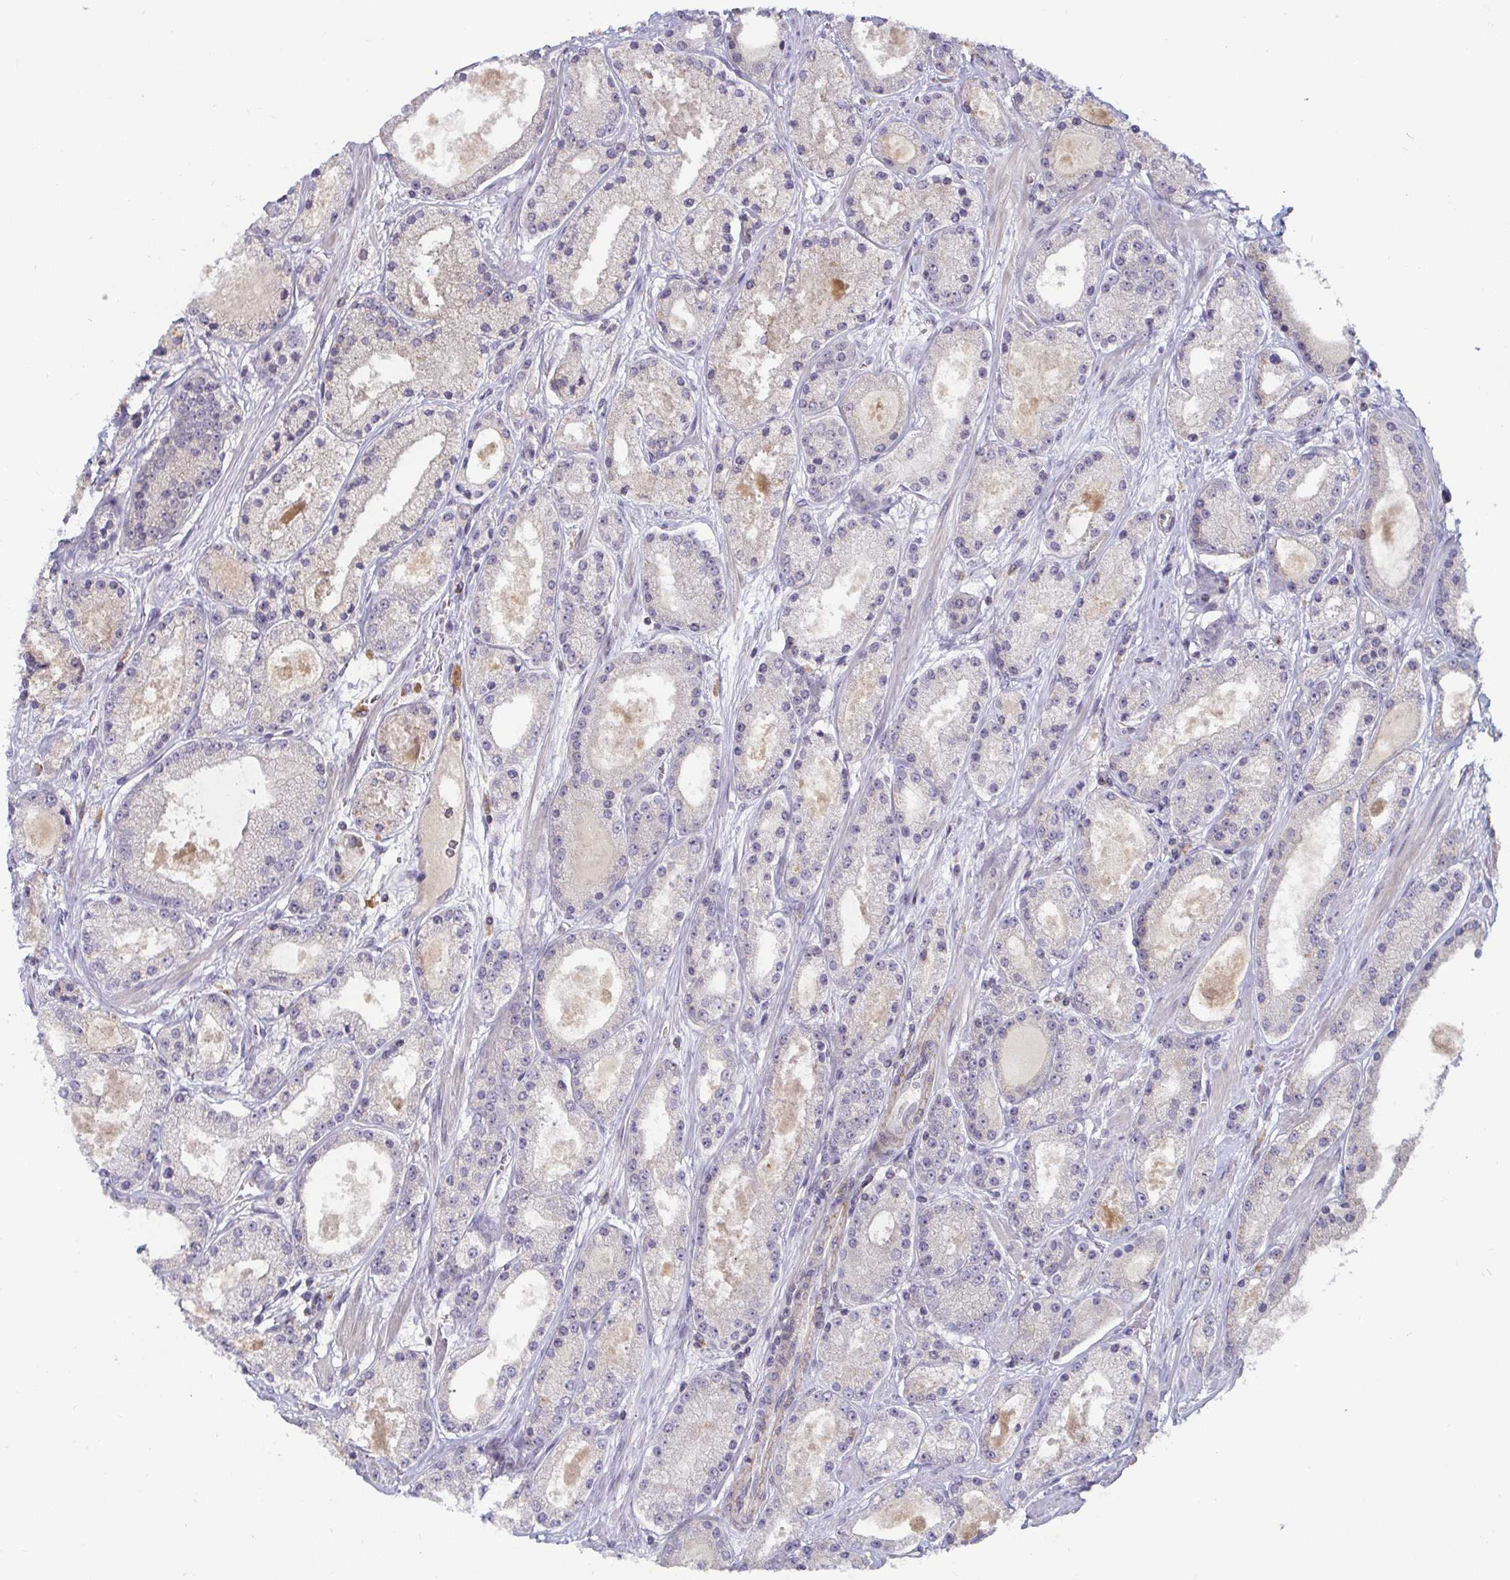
{"staining": {"intensity": "negative", "quantity": "none", "location": "none"}, "tissue": "prostate cancer", "cell_type": "Tumor cells", "image_type": "cancer", "snomed": [{"axis": "morphology", "description": "Adenocarcinoma, High grade"}, {"axis": "topography", "description": "Prostate"}], "caption": "IHC histopathology image of neoplastic tissue: human prostate high-grade adenocarcinoma stained with DAB (3,3'-diaminobenzidine) exhibits no significant protein staining in tumor cells.", "gene": "CDH18", "patient": {"sex": "male", "age": 67}}